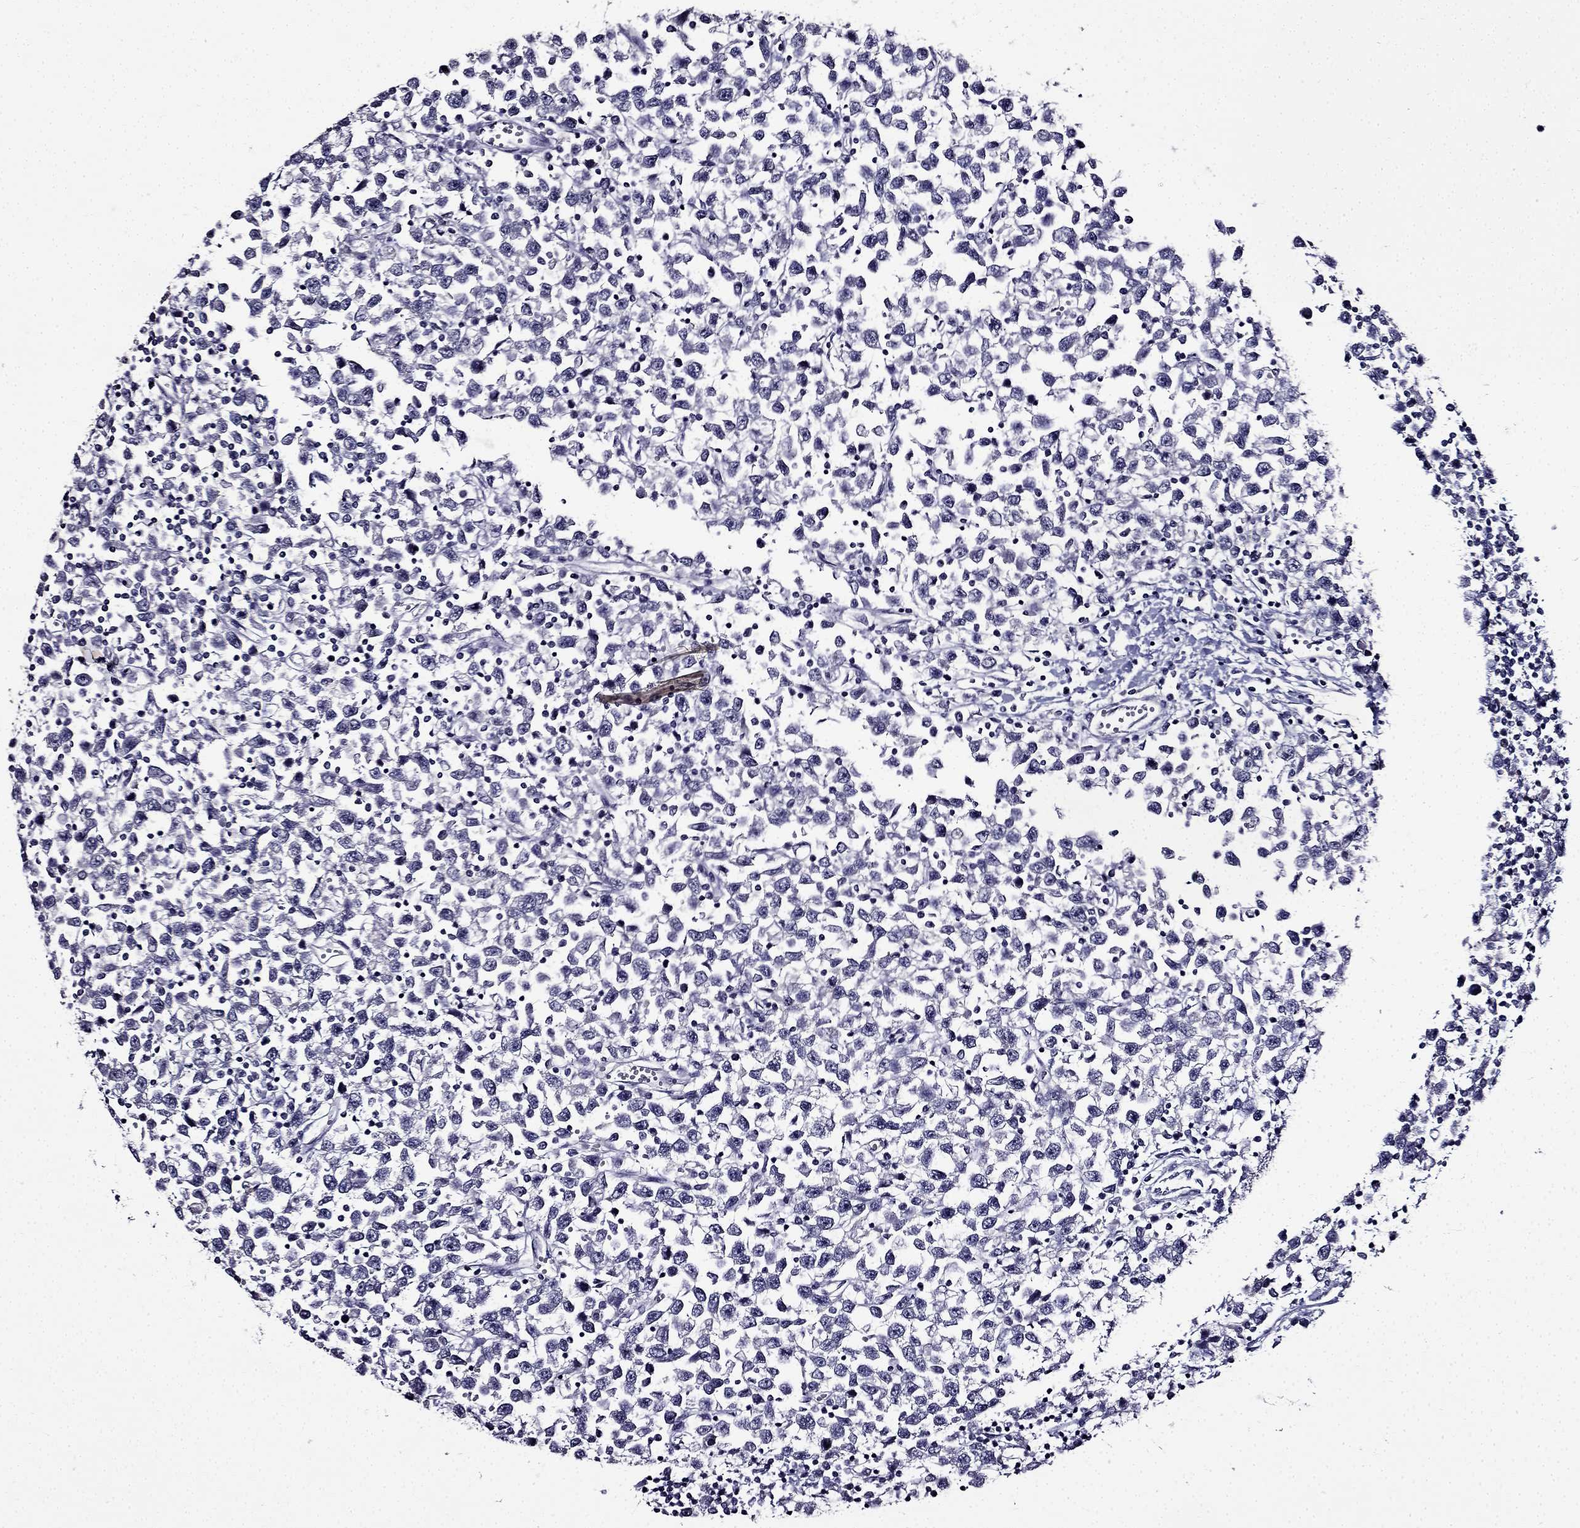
{"staining": {"intensity": "negative", "quantity": "none", "location": "none"}, "tissue": "testis cancer", "cell_type": "Tumor cells", "image_type": "cancer", "snomed": [{"axis": "morphology", "description": "Seminoma, NOS"}, {"axis": "topography", "description": "Testis"}], "caption": "Protein analysis of seminoma (testis) shows no significant staining in tumor cells.", "gene": "TMEM266", "patient": {"sex": "male", "age": 34}}